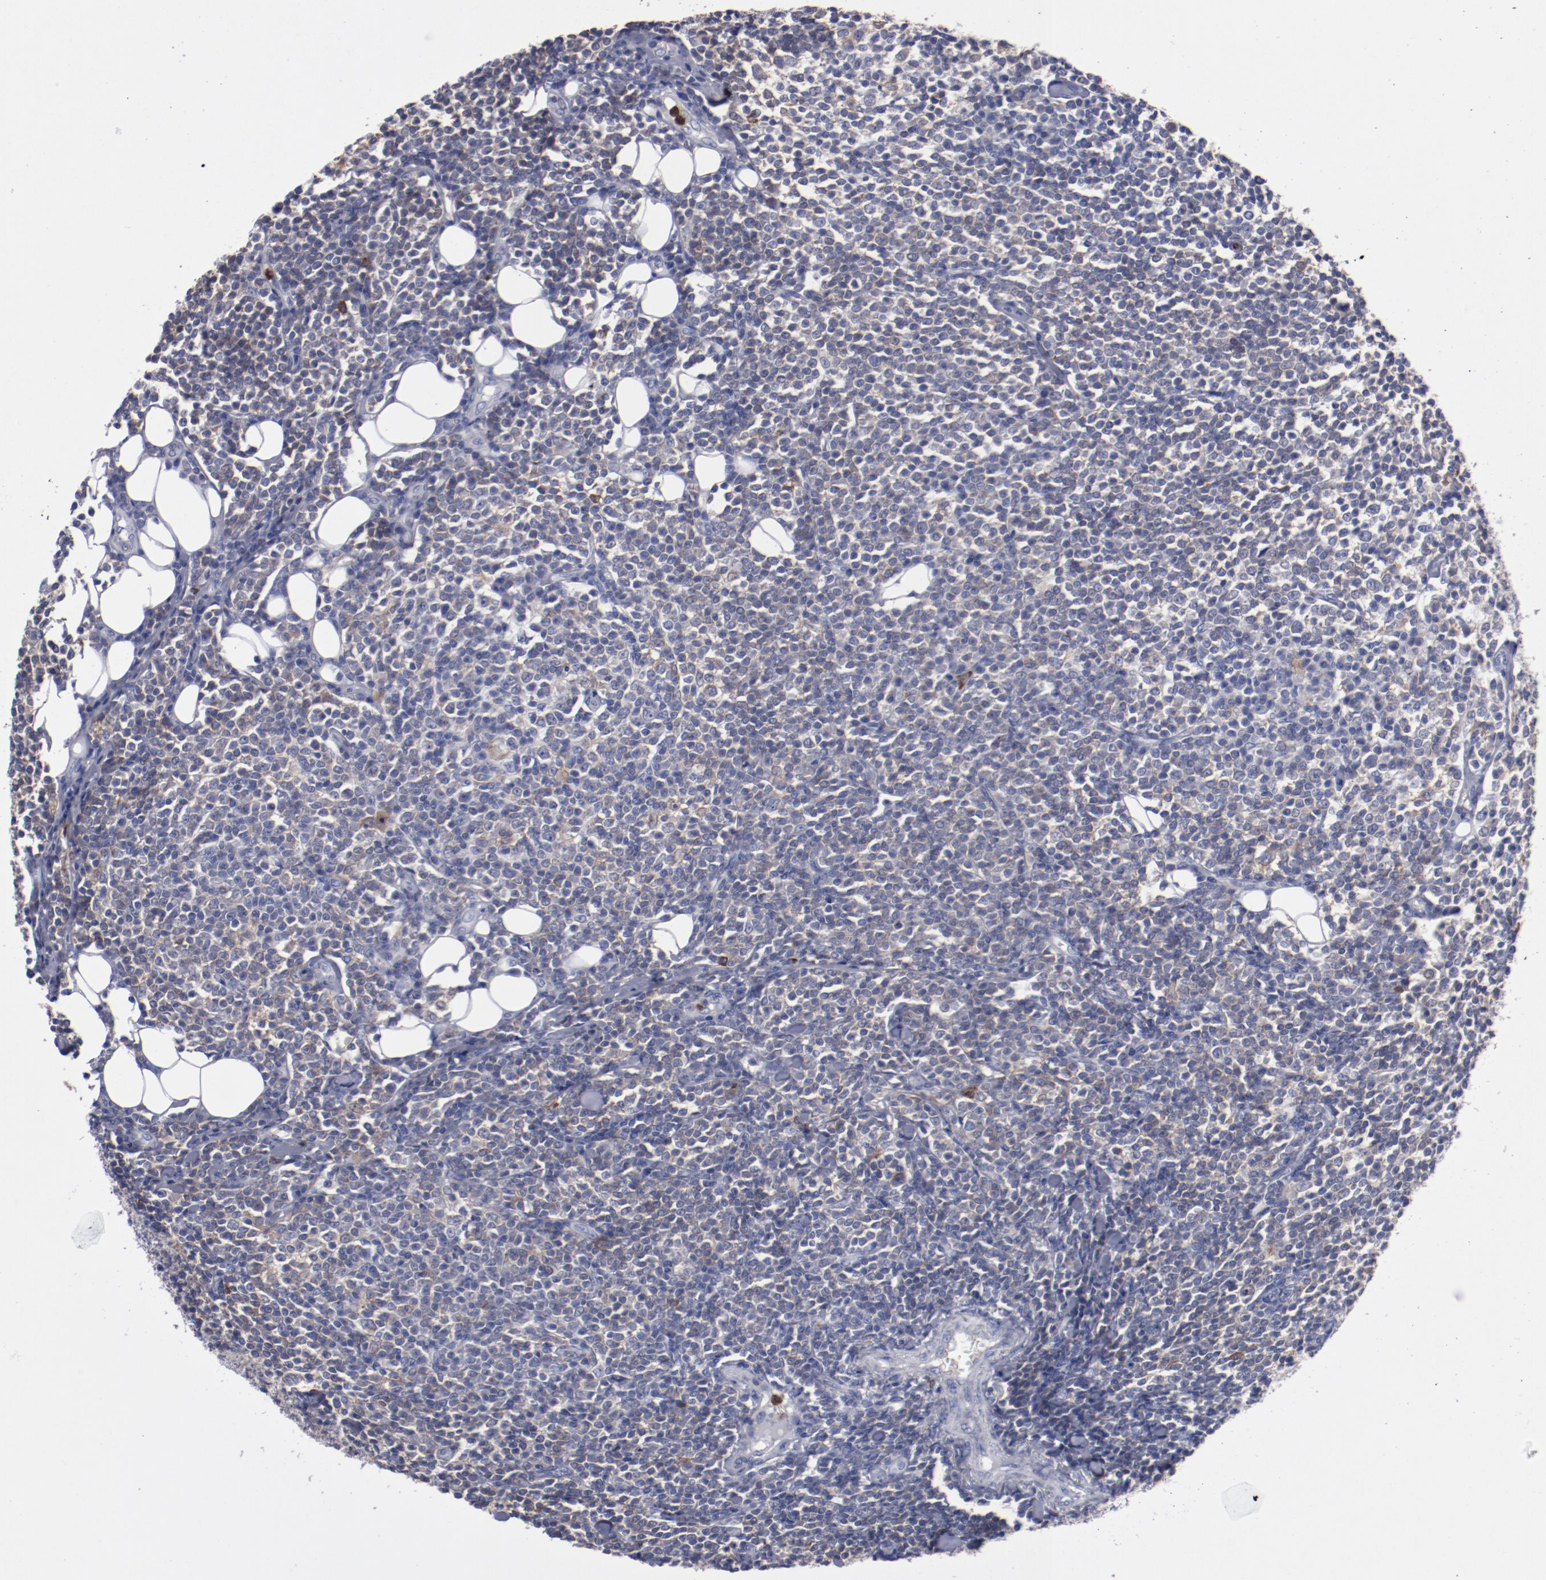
{"staining": {"intensity": "weak", "quantity": ">75%", "location": "cytoplasmic/membranous"}, "tissue": "lymphoma", "cell_type": "Tumor cells", "image_type": "cancer", "snomed": [{"axis": "morphology", "description": "Malignant lymphoma, non-Hodgkin's type, Low grade"}, {"axis": "topography", "description": "Soft tissue"}], "caption": "IHC (DAB) staining of low-grade malignant lymphoma, non-Hodgkin's type demonstrates weak cytoplasmic/membranous protein staining in about >75% of tumor cells.", "gene": "FGR", "patient": {"sex": "male", "age": 92}}